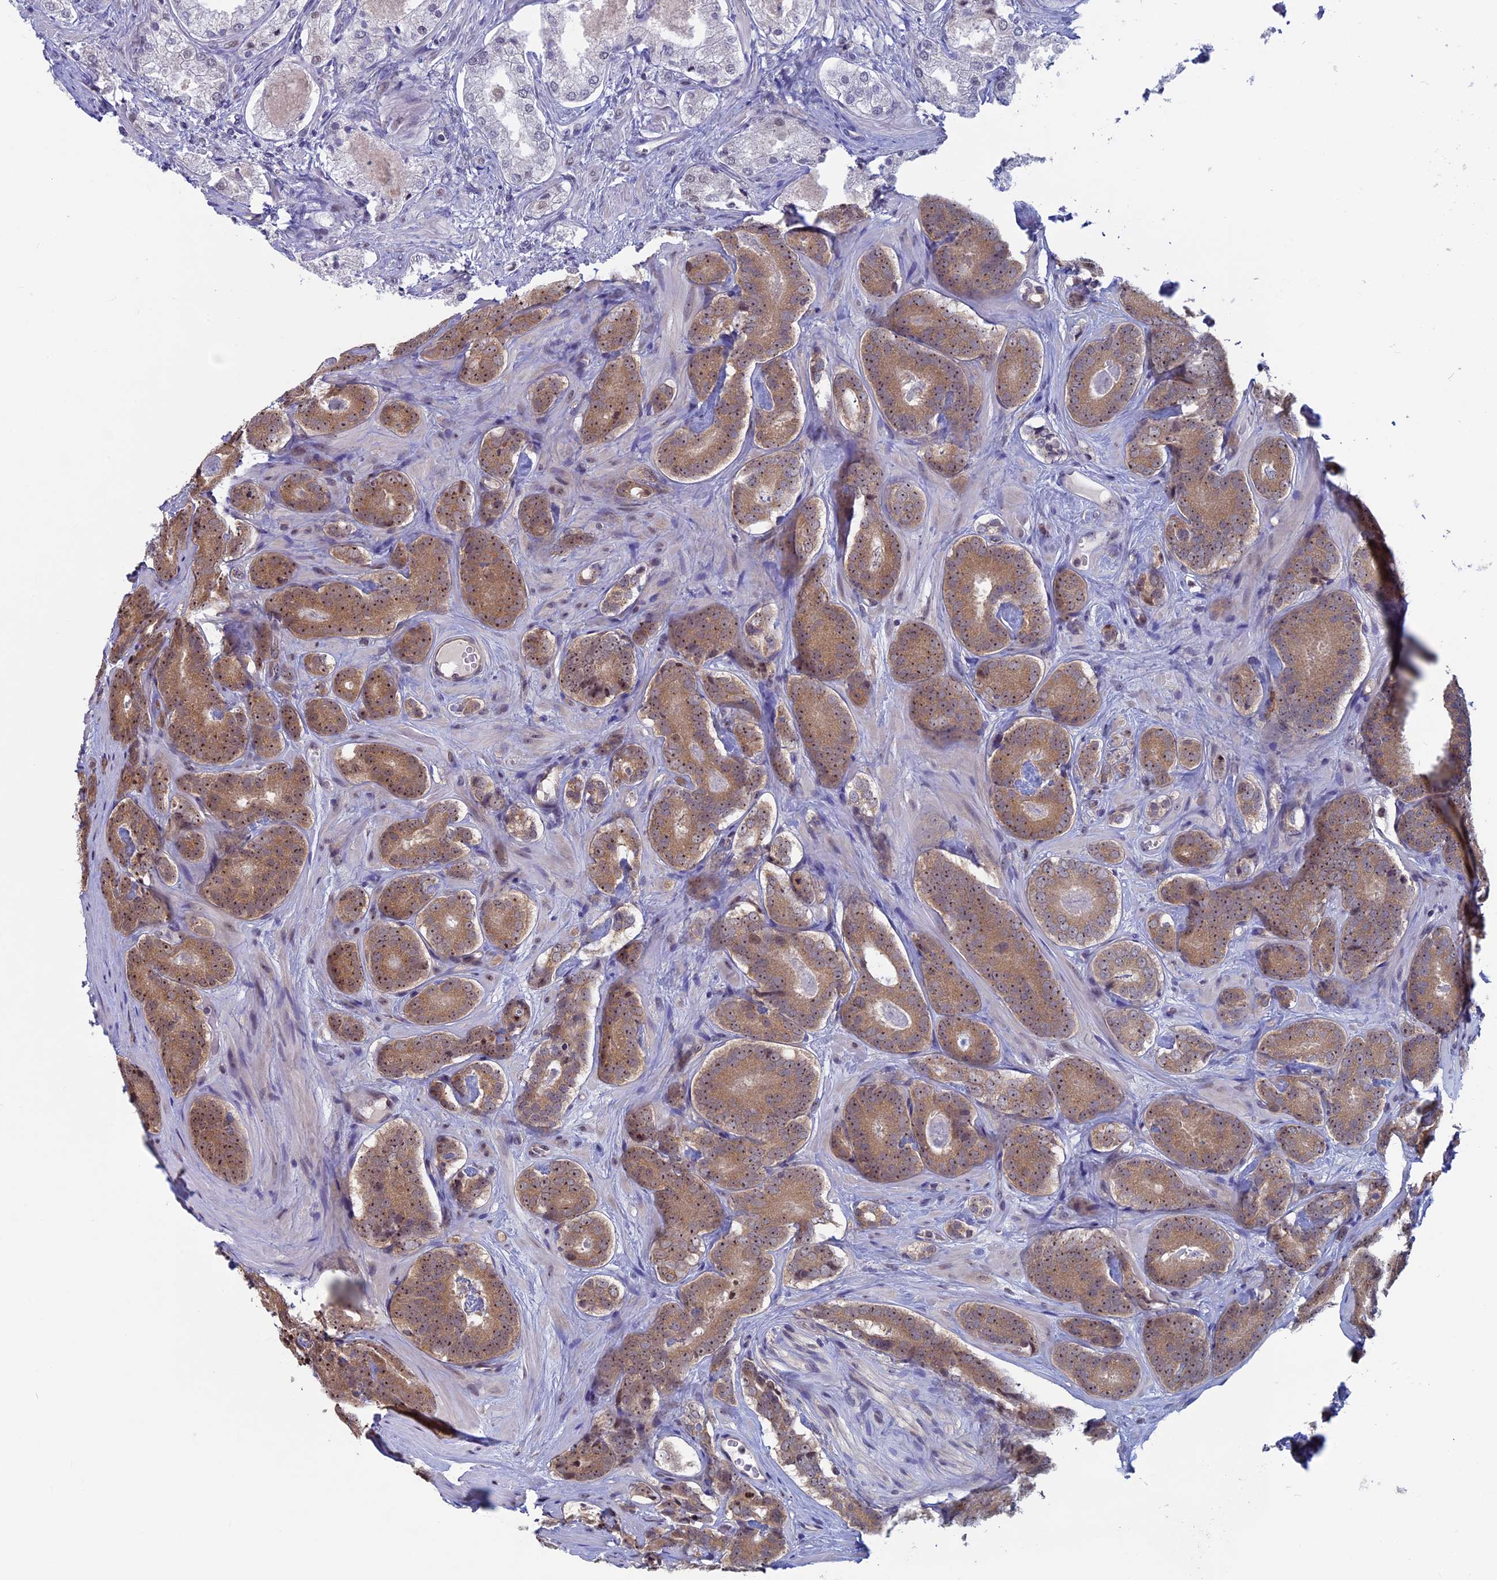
{"staining": {"intensity": "moderate", "quantity": ">75%", "location": "cytoplasmic/membranous,nuclear"}, "tissue": "prostate cancer", "cell_type": "Tumor cells", "image_type": "cancer", "snomed": [{"axis": "morphology", "description": "Adenocarcinoma, High grade"}, {"axis": "topography", "description": "Prostate"}], "caption": "IHC photomicrograph of neoplastic tissue: prostate cancer (high-grade adenocarcinoma) stained using IHC shows medium levels of moderate protein expression localized specifically in the cytoplasmic/membranous and nuclear of tumor cells, appearing as a cytoplasmic/membranous and nuclear brown color.", "gene": "SPIRE1", "patient": {"sex": "male", "age": 63}}